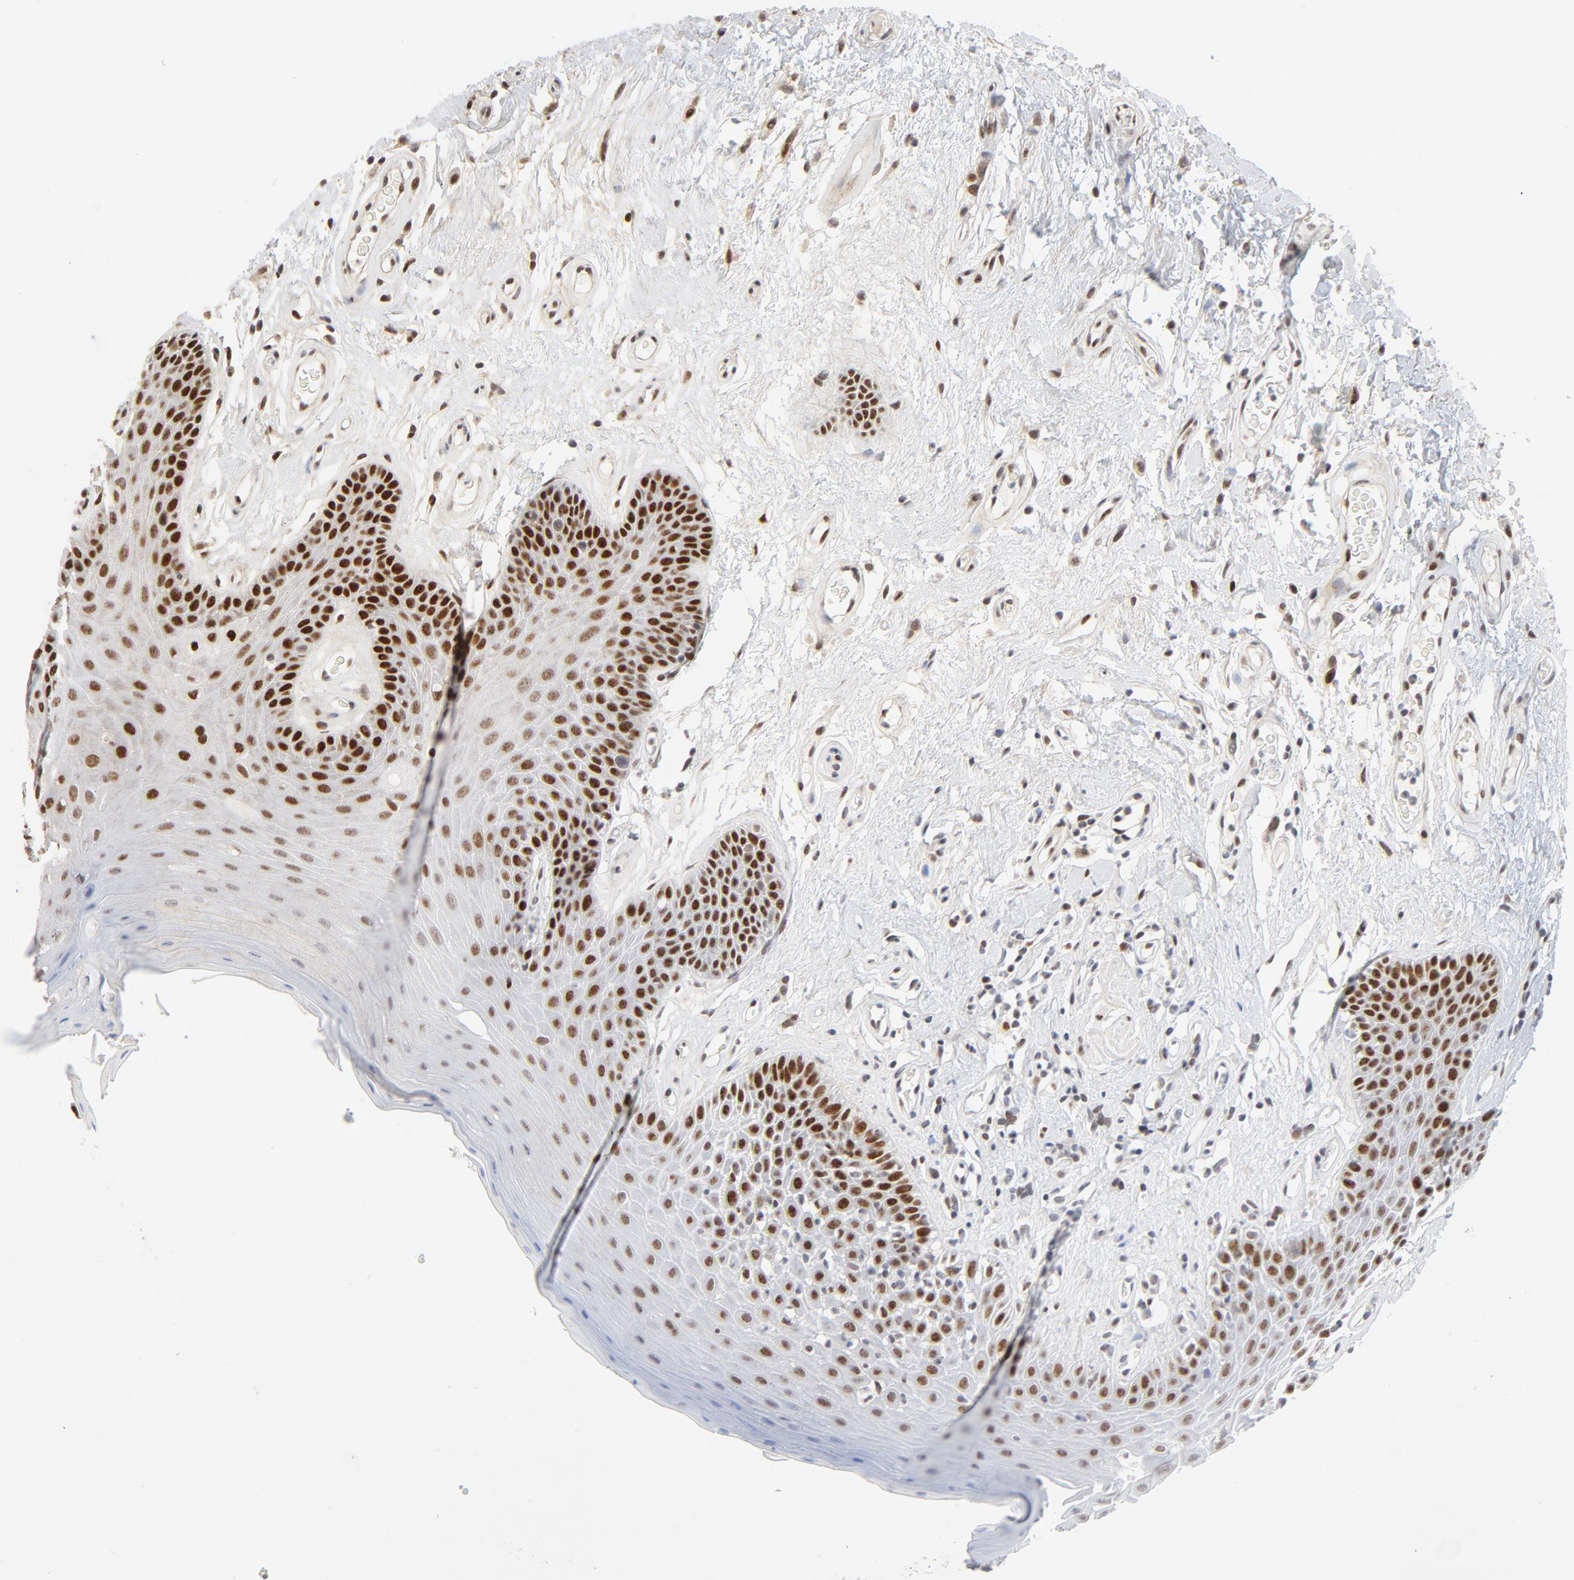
{"staining": {"intensity": "strong", "quantity": ">75%", "location": "nuclear"}, "tissue": "oral mucosa", "cell_type": "Squamous epithelial cells", "image_type": "normal", "snomed": [{"axis": "morphology", "description": "Normal tissue, NOS"}, {"axis": "morphology", "description": "Squamous cell carcinoma, NOS"}, {"axis": "topography", "description": "Skeletal muscle"}, {"axis": "topography", "description": "Oral tissue"}, {"axis": "topography", "description": "Head-Neck"}], "caption": "IHC of unremarkable oral mucosa exhibits high levels of strong nuclear staining in about >75% of squamous epithelial cells. Nuclei are stained in blue.", "gene": "GTF2I", "patient": {"sex": "male", "age": 71}}